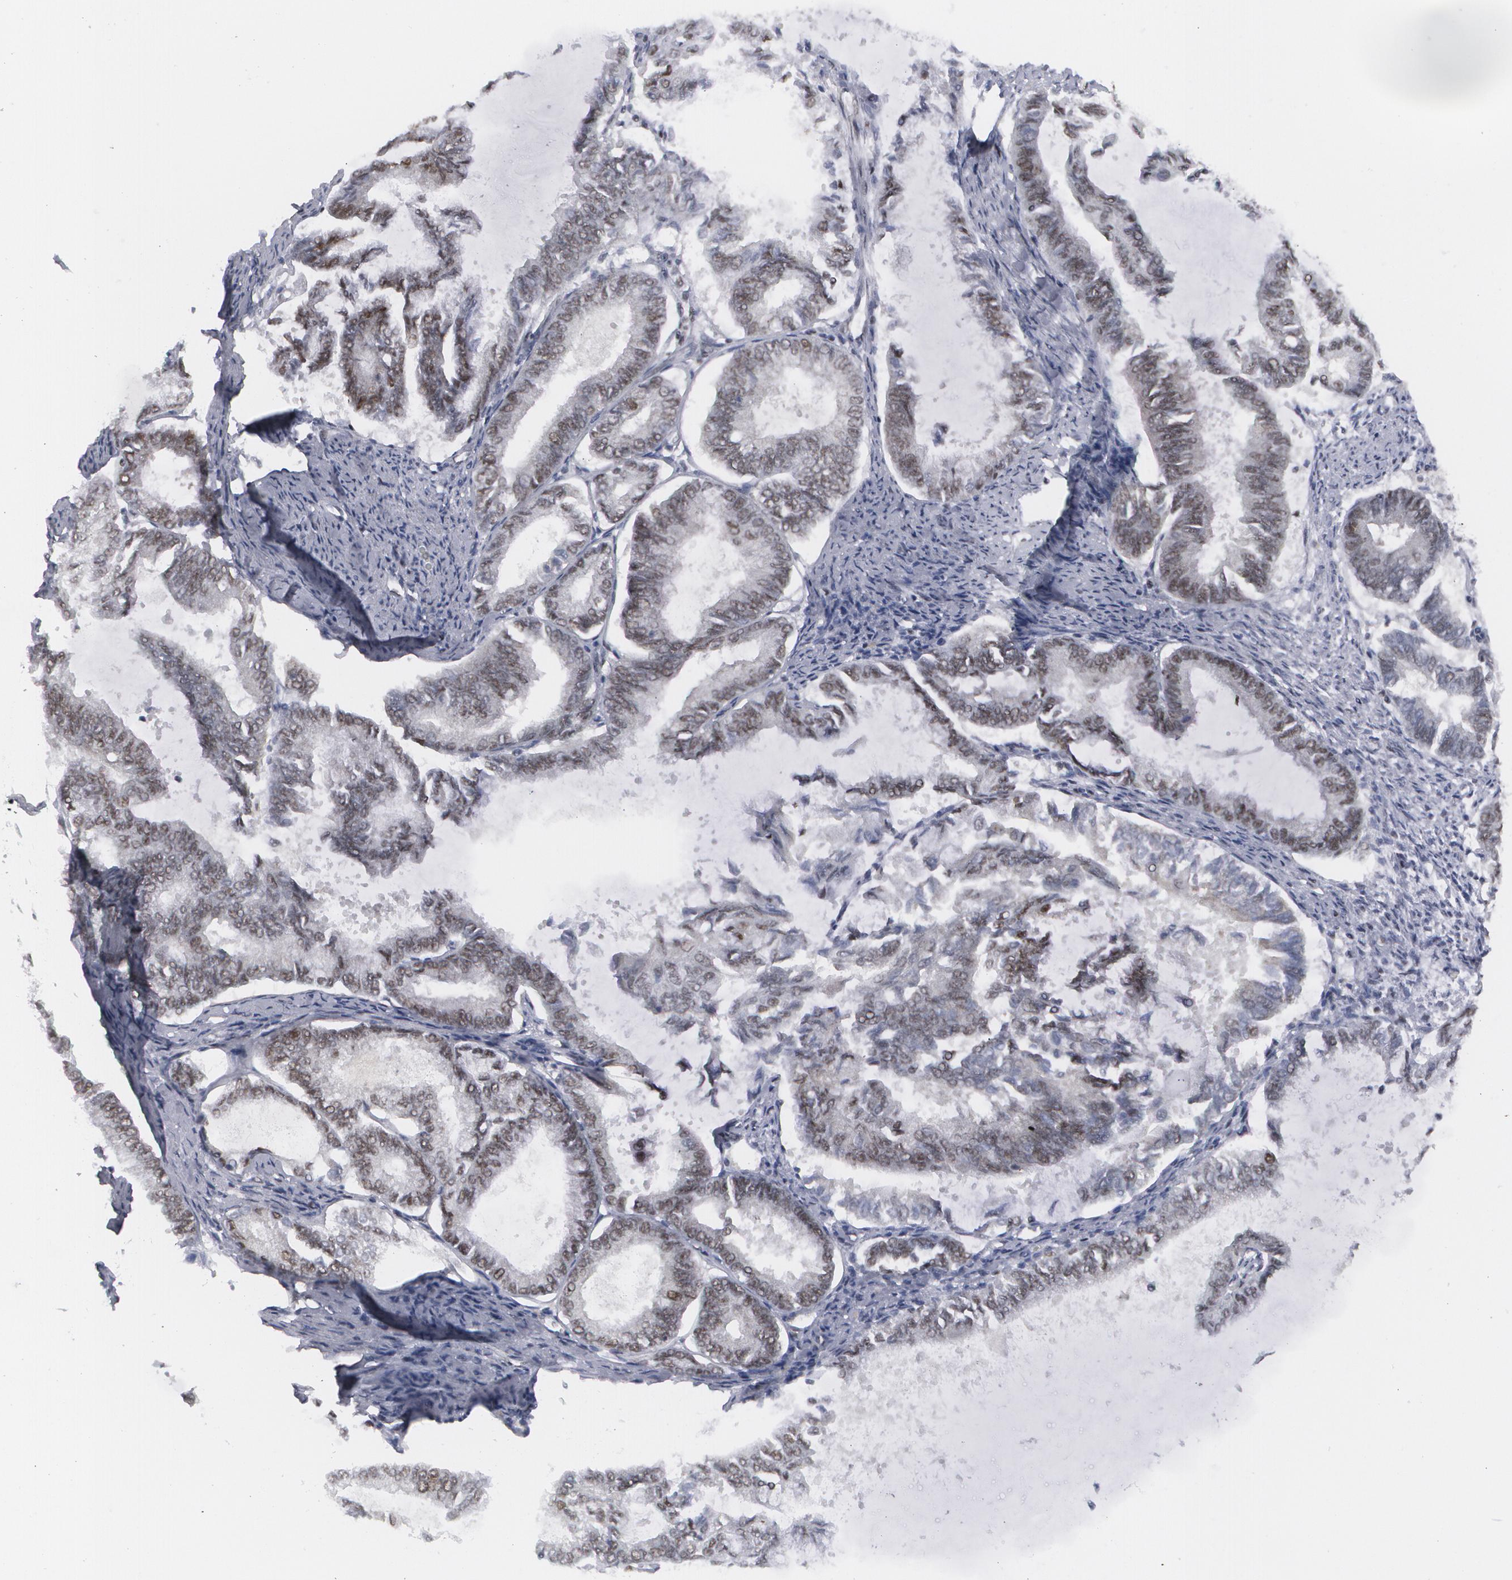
{"staining": {"intensity": "weak", "quantity": "25%-75%", "location": "nuclear"}, "tissue": "endometrial cancer", "cell_type": "Tumor cells", "image_type": "cancer", "snomed": [{"axis": "morphology", "description": "Adenocarcinoma, NOS"}, {"axis": "topography", "description": "Endometrium"}], "caption": "This image displays immunohistochemistry (IHC) staining of endometrial adenocarcinoma, with low weak nuclear expression in about 25%-75% of tumor cells.", "gene": "MCL1", "patient": {"sex": "female", "age": 86}}